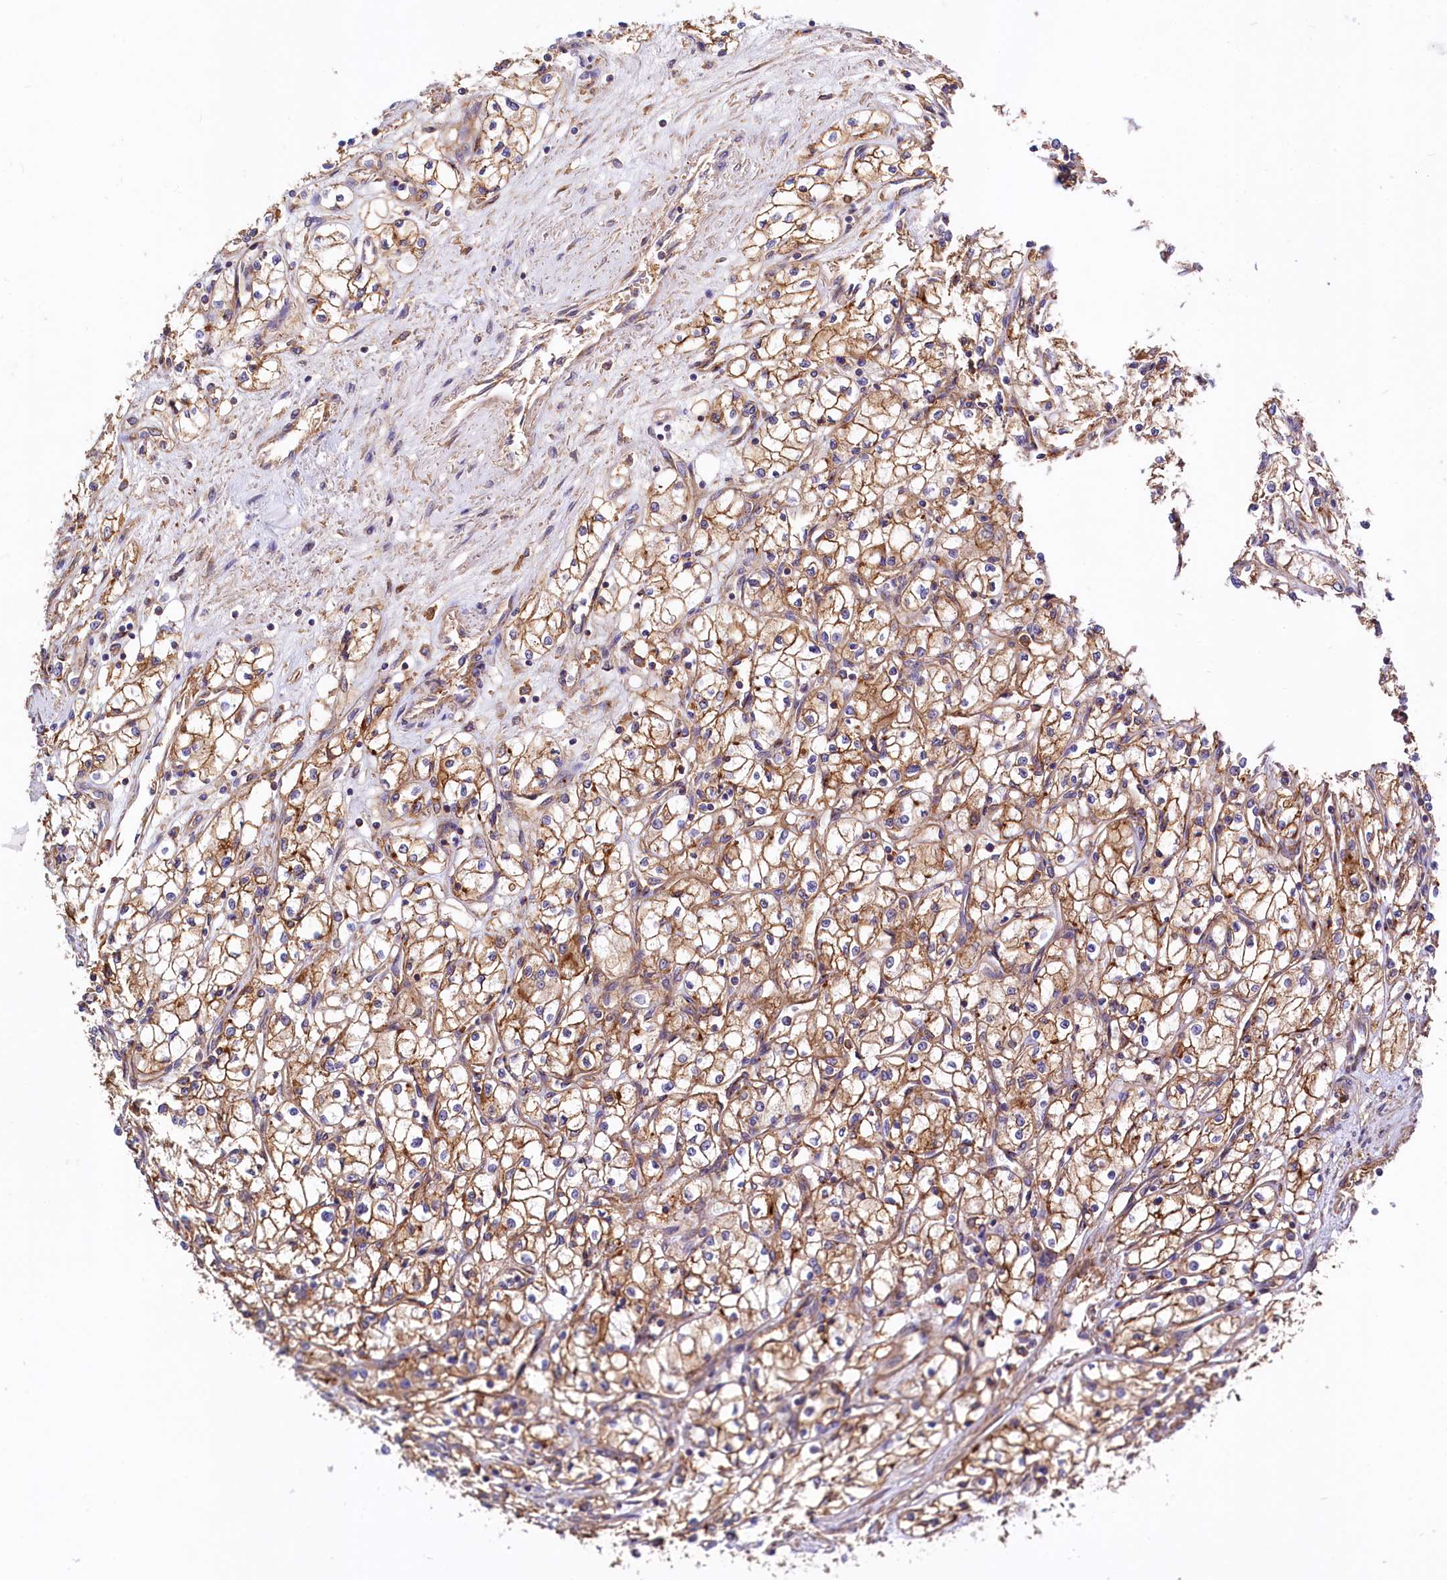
{"staining": {"intensity": "moderate", "quantity": ">75%", "location": "cytoplasmic/membranous"}, "tissue": "renal cancer", "cell_type": "Tumor cells", "image_type": "cancer", "snomed": [{"axis": "morphology", "description": "Adenocarcinoma, NOS"}, {"axis": "topography", "description": "Kidney"}], "caption": "Immunohistochemistry (IHC) (DAB) staining of renal adenocarcinoma displays moderate cytoplasmic/membranous protein expression in about >75% of tumor cells.", "gene": "ANO6", "patient": {"sex": "male", "age": 59}}